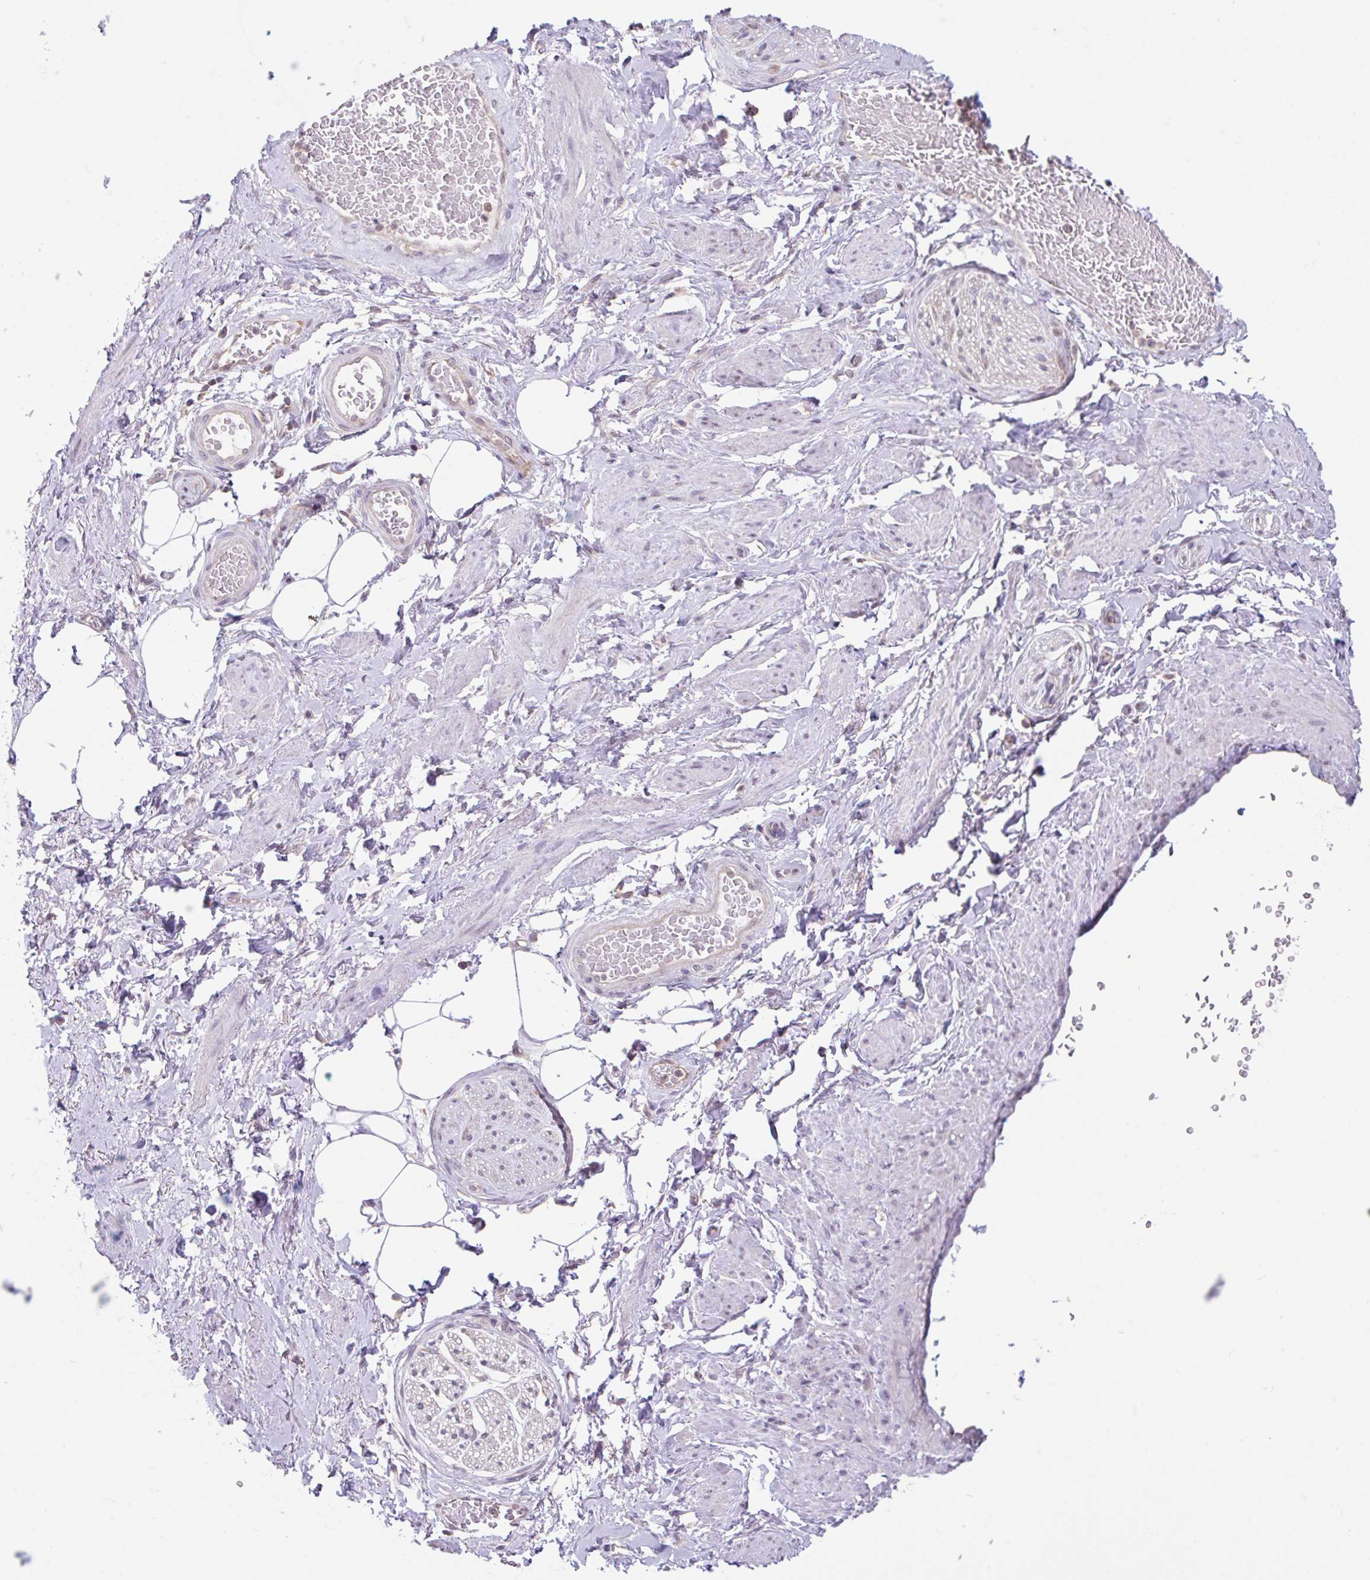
{"staining": {"intensity": "negative", "quantity": "none", "location": "none"}, "tissue": "adipose tissue", "cell_type": "Adipocytes", "image_type": "normal", "snomed": [{"axis": "morphology", "description": "Normal tissue, NOS"}, {"axis": "topography", "description": "Vagina"}, {"axis": "topography", "description": "Peripheral nerve tissue"}], "caption": "Photomicrograph shows no significant protein expression in adipocytes of benign adipose tissue. (Brightfield microscopy of DAB IHC at high magnification).", "gene": "RALBP1", "patient": {"sex": "female", "age": 71}}